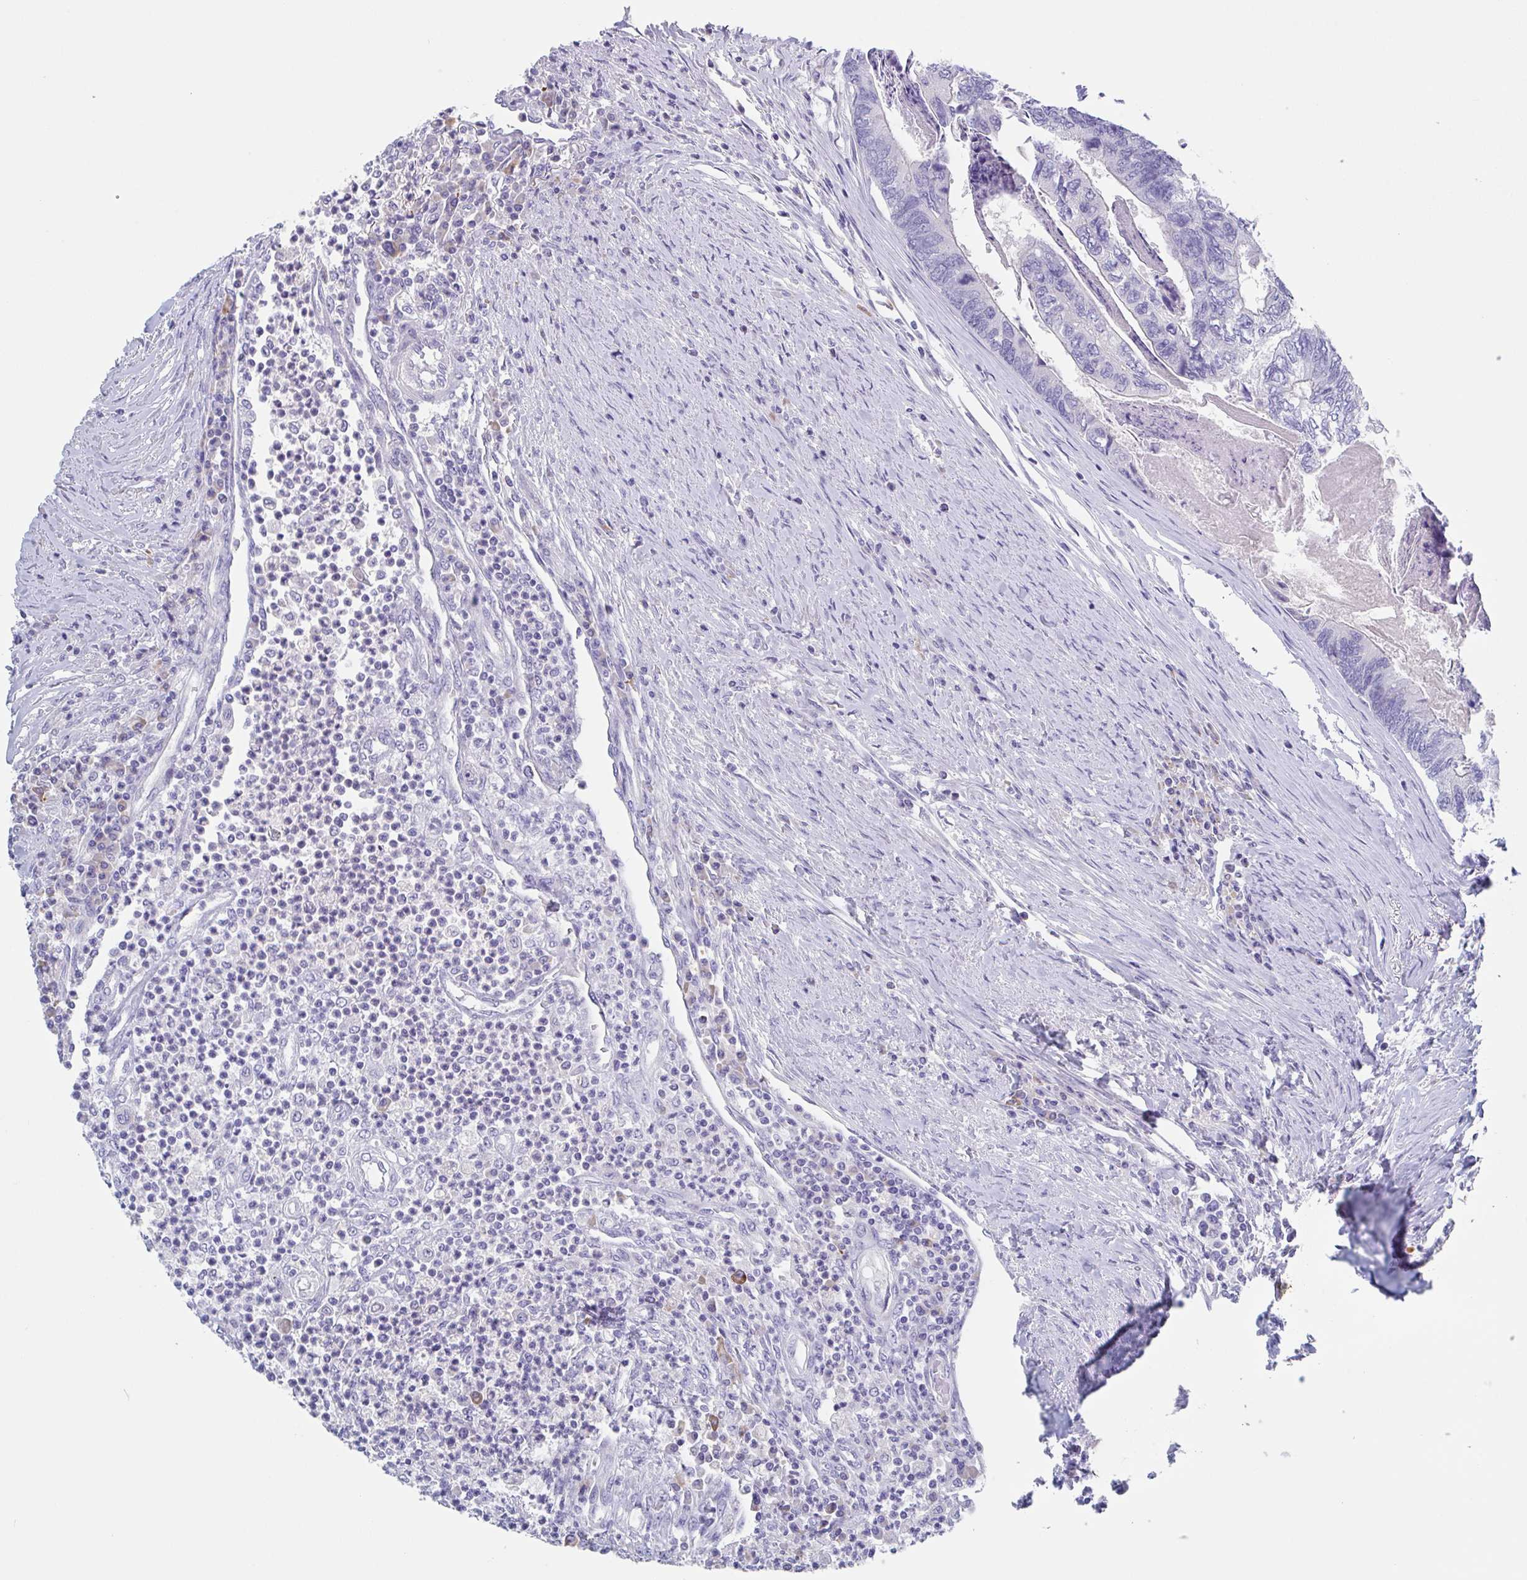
{"staining": {"intensity": "negative", "quantity": "none", "location": "none"}, "tissue": "colorectal cancer", "cell_type": "Tumor cells", "image_type": "cancer", "snomed": [{"axis": "morphology", "description": "Adenocarcinoma, NOS"}, {"axis": "topography", "description": "Colon"}], "caption": "Human colorectal adenocarcinoma stained for a protein using immunohistochemistry (IHC) displays no expression in tumor cells.", "gene": "NOXRED1", "patient": {"sex": "female", "age": 67}}